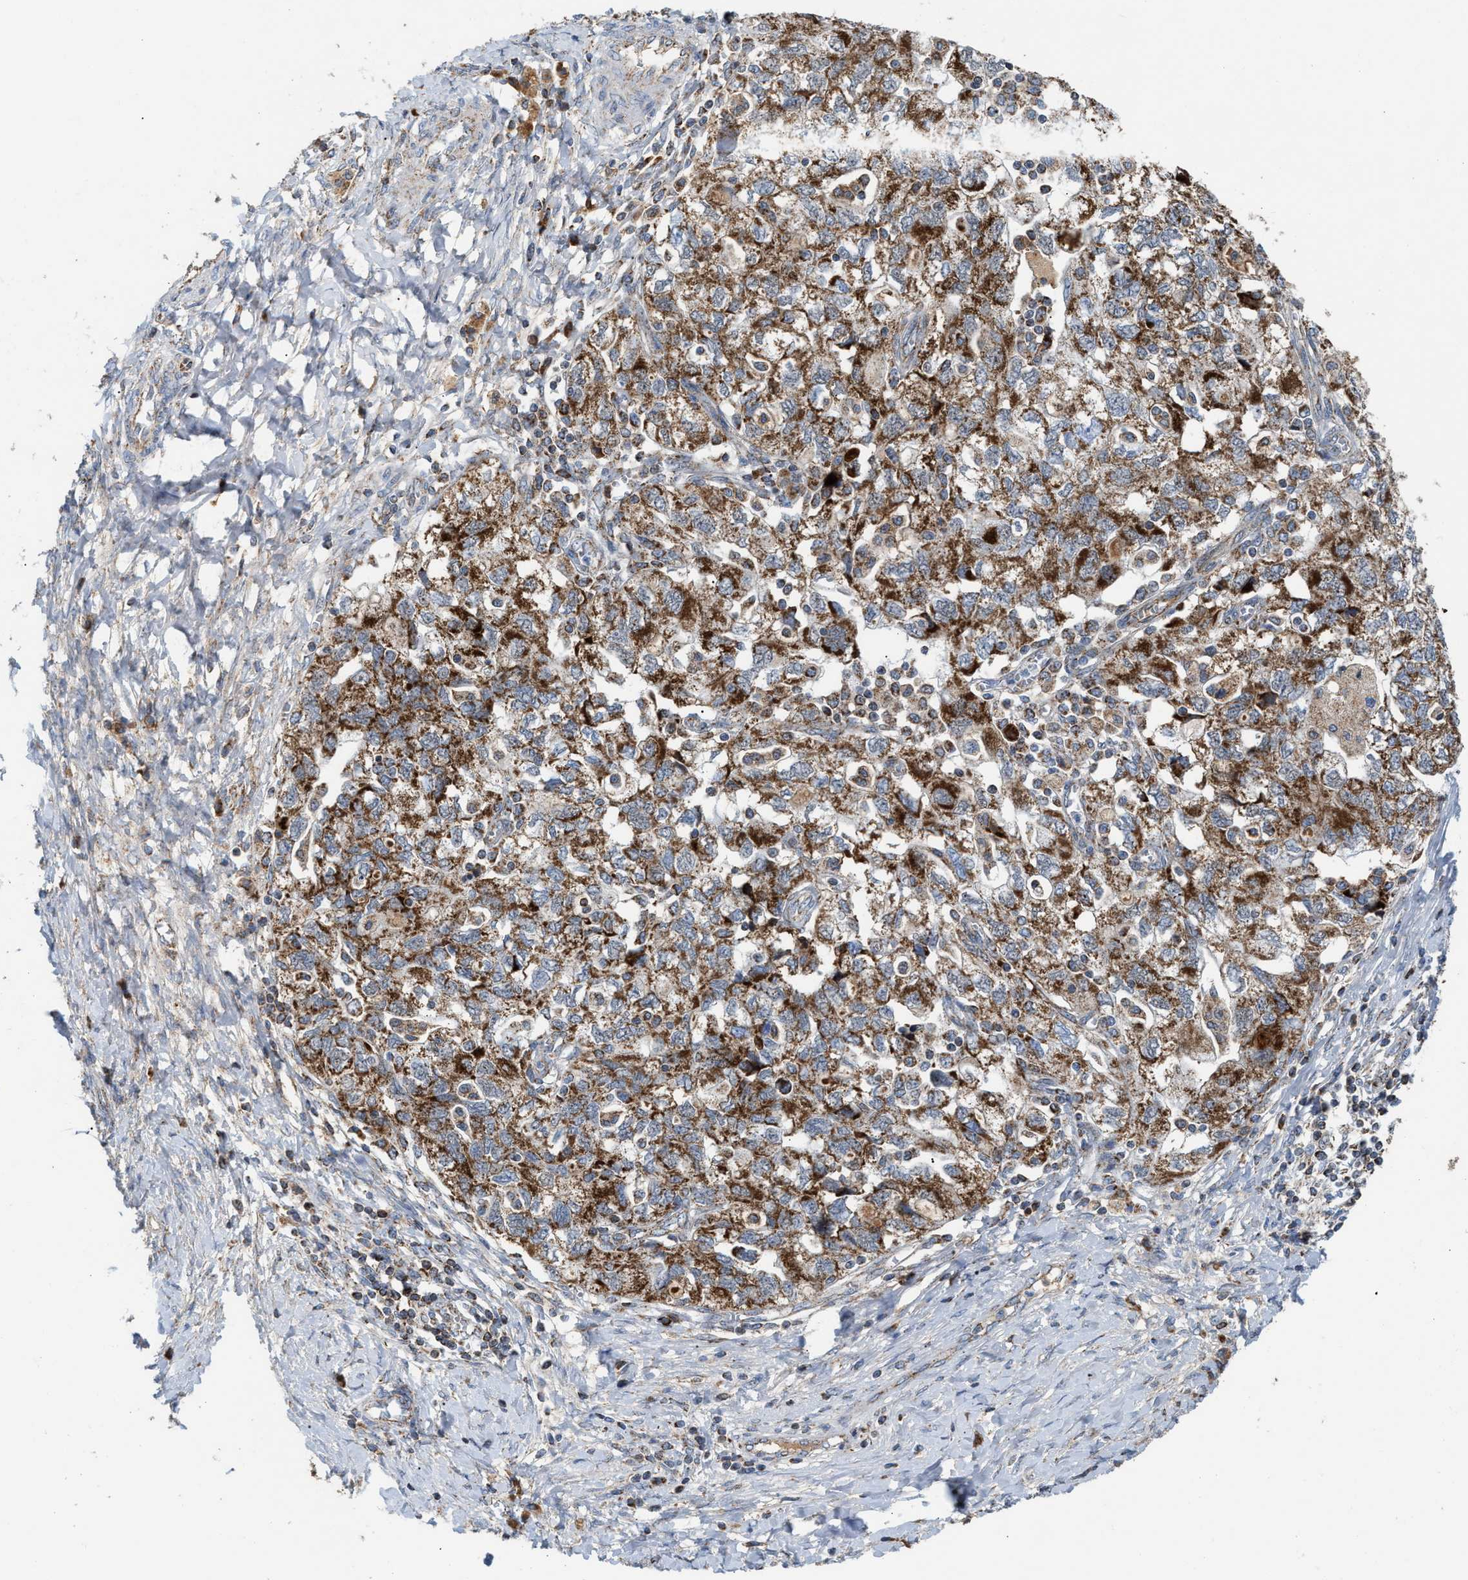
{"staining": {"intensity": "moderate", "quantity": ">75%", "location": "cytoplasmic/membranous"}, "tissue": "ovarian cancer", "cell_type": "Tumor cells", "image_type": "cancer", "snomed": [{"axis": "morphology", "description": "Carcinoma, NOS"}, {"axis": "morphology", "description": "Cystadenocarcinoma, serous, NOS"}, {"axis": "topography", "description": "Ovary"}], "caption": "This is an image of immunohistochemistry (IHC) staining of ovarian carcinoma, which shows moderate positivity in the cytoplasmic/membranous of tumor cells.", "gene": "PMPCA", "patient": {"sex": "female", "age": 69}}